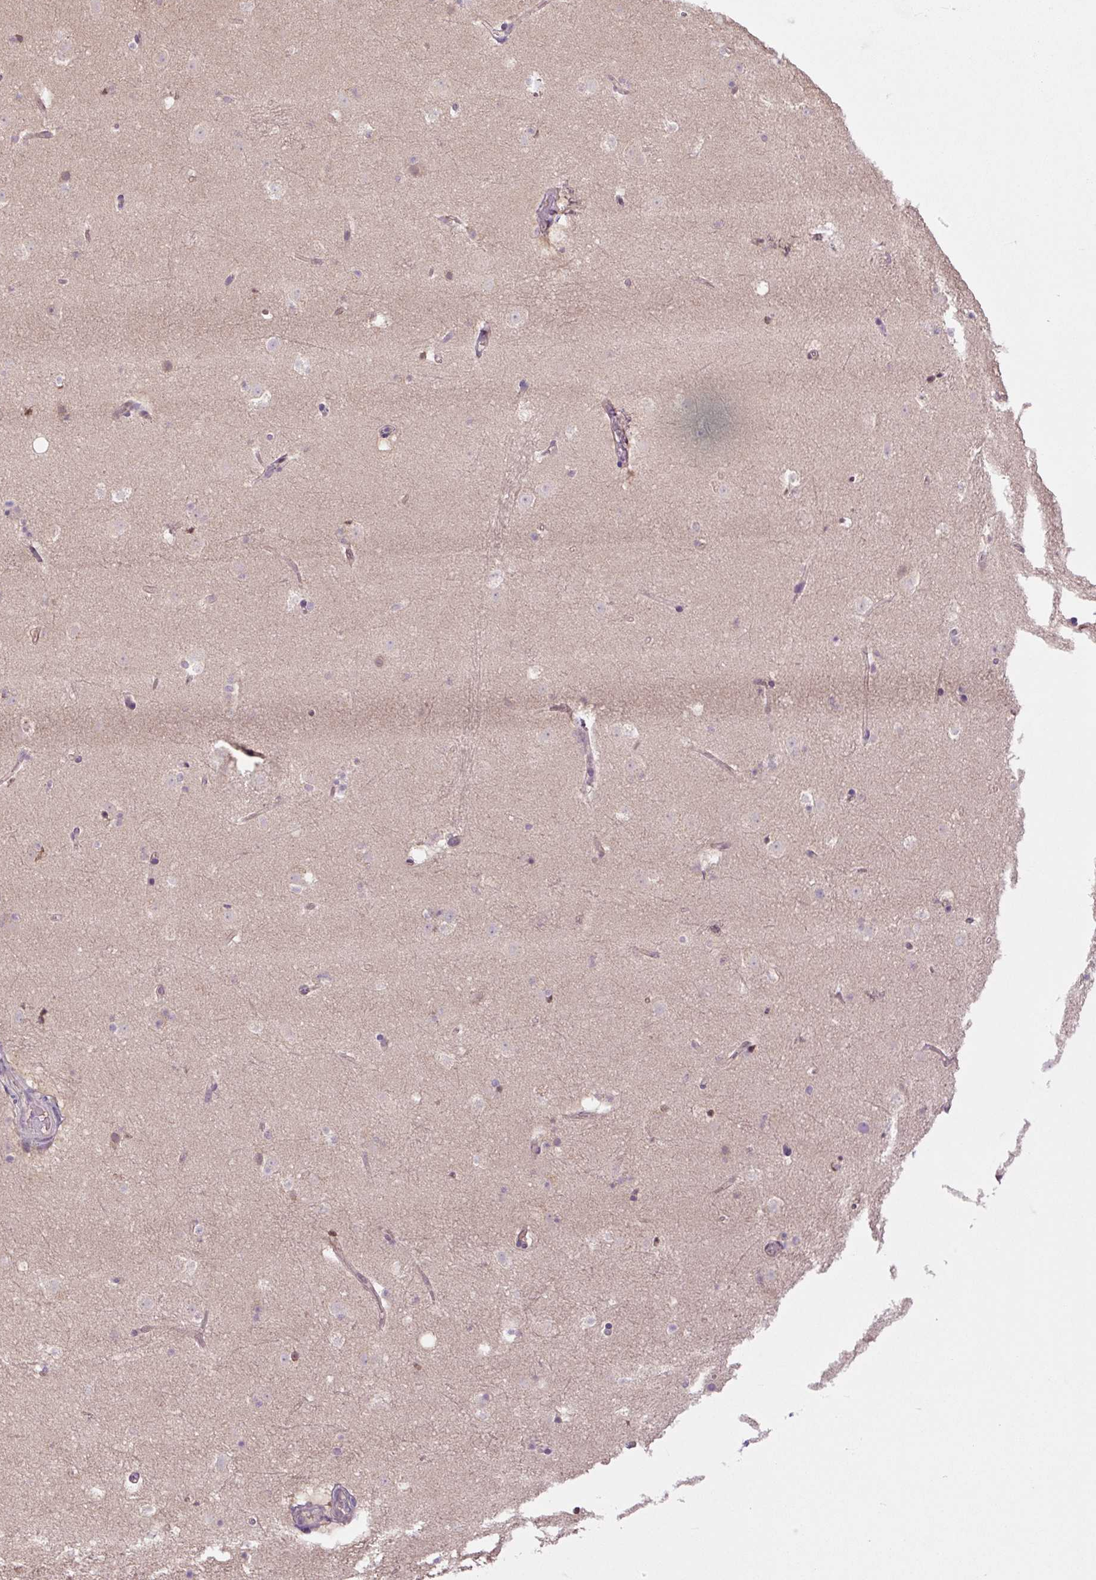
{"staining": {"intensity": "negative", "quantity": "none", "location": "none"}, "tissue": "caudate", "cell_type": "Glial cells", "image_type": "normal", "snomed": [{"axis": "morphology", "description": "Normal tissue, NOS"}, {"axis": "topography", "description": "Lateral ventricle wall"}], "caption": "Glial cells show no significant protein staining in unremarkable caudate. (DAB (3,3'-diaminobenzidine) IHC, high magnification).", "gene": "TPT1", "patient": {"sex": "male", "age": 37}}